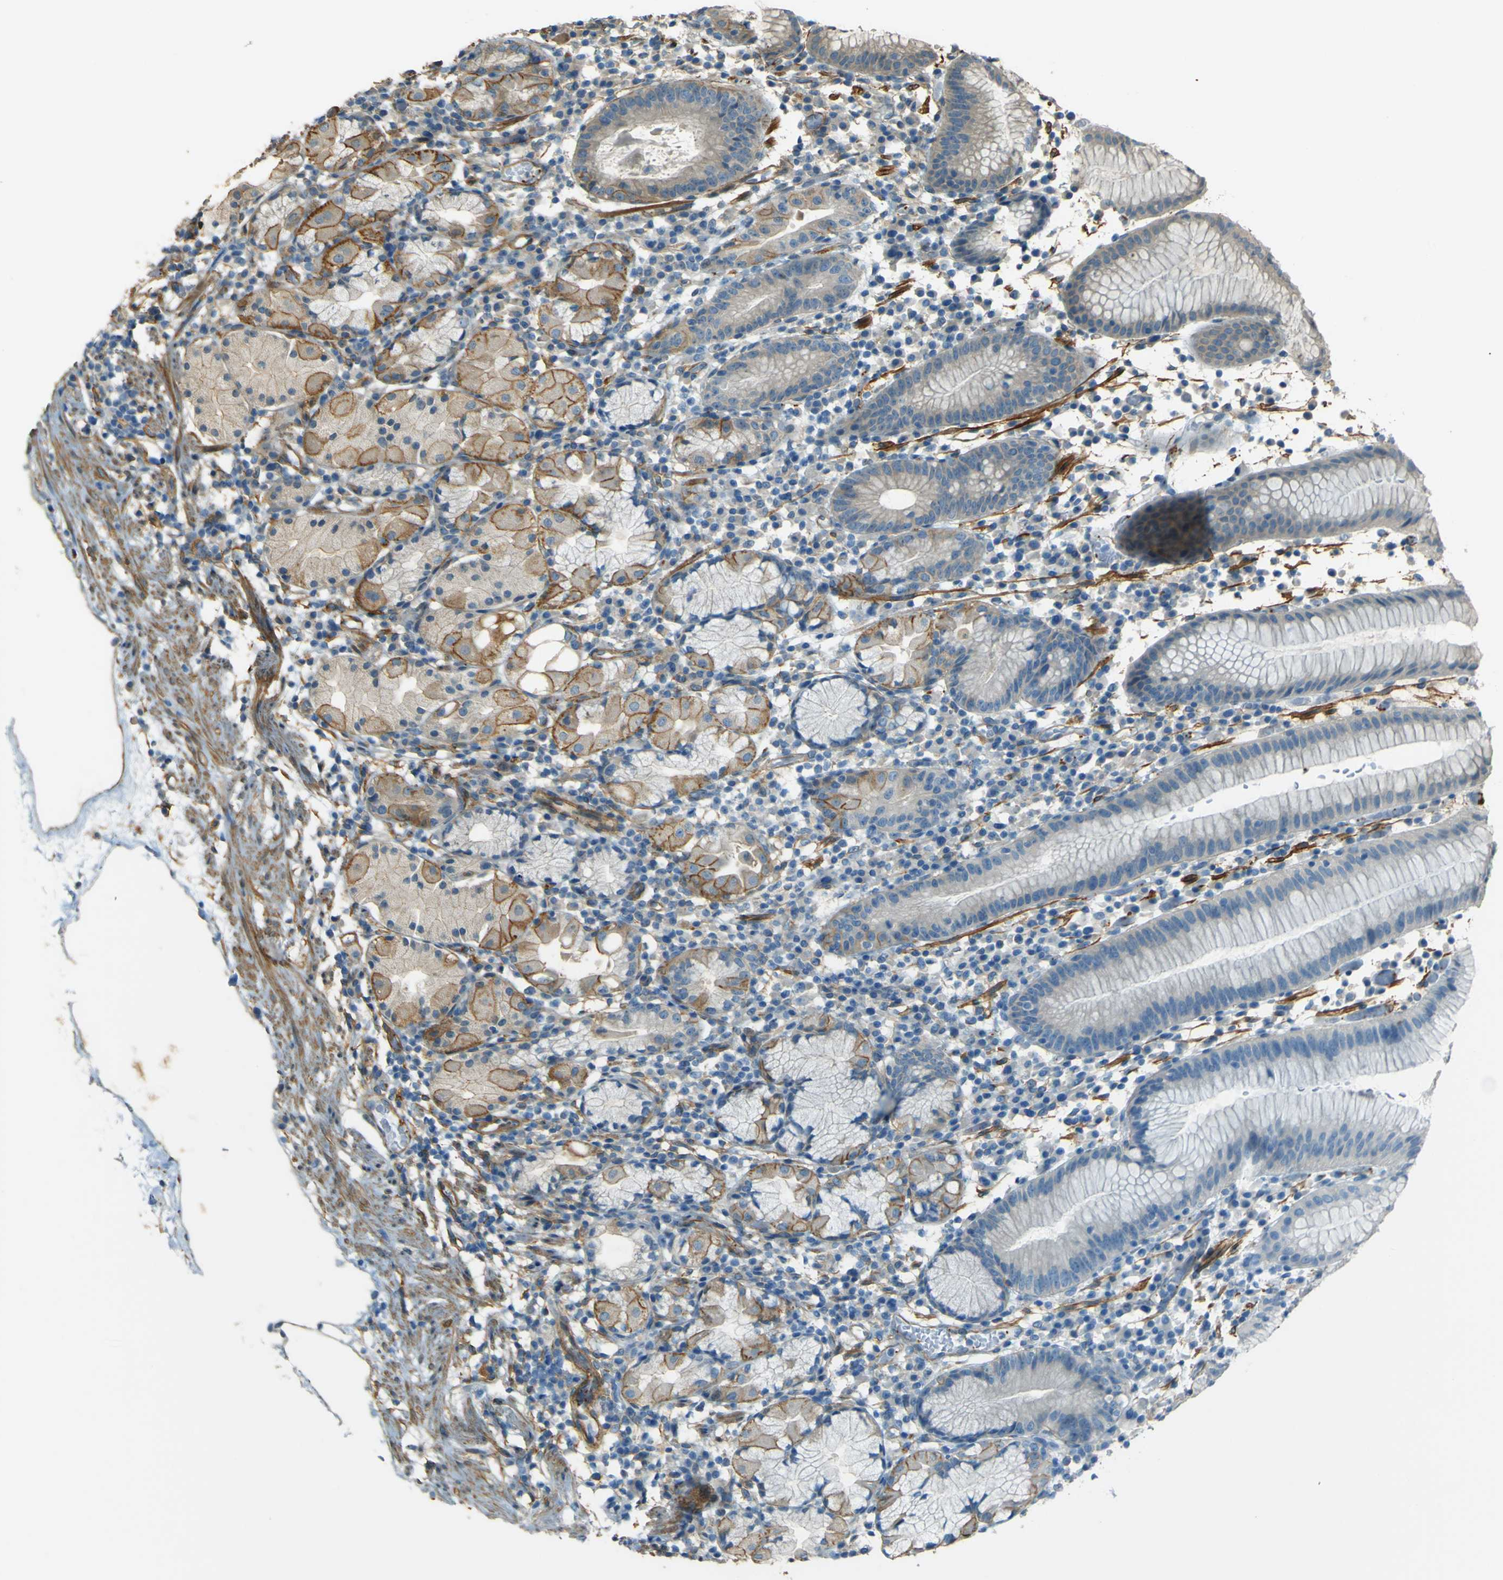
{"staining": {"intensity": "moderate", "quantity": "<25%", "location": "cytoplasmic/membranous"}, "tissue": "stomach", "cell_type": "Glandular cells", "image_type": "normal", "snomed": [{"axis": "morphology", "description": "Normal tissue, NOS"}, {"axis": "topography", "description": "Stomach"}, {"axis": "topography", "description": "Stomach, lower"}], "caption": "IHC (DAB) staining of unremarkable stomach reveals moderate cytoplasmic/membranous protein positivity in about <25% of glandular cells. (DAB IHC, brown staining for protein, blue staining for nuclei).", "gene": "NEXN", "patient": {"sex": "female", "age": 75}}